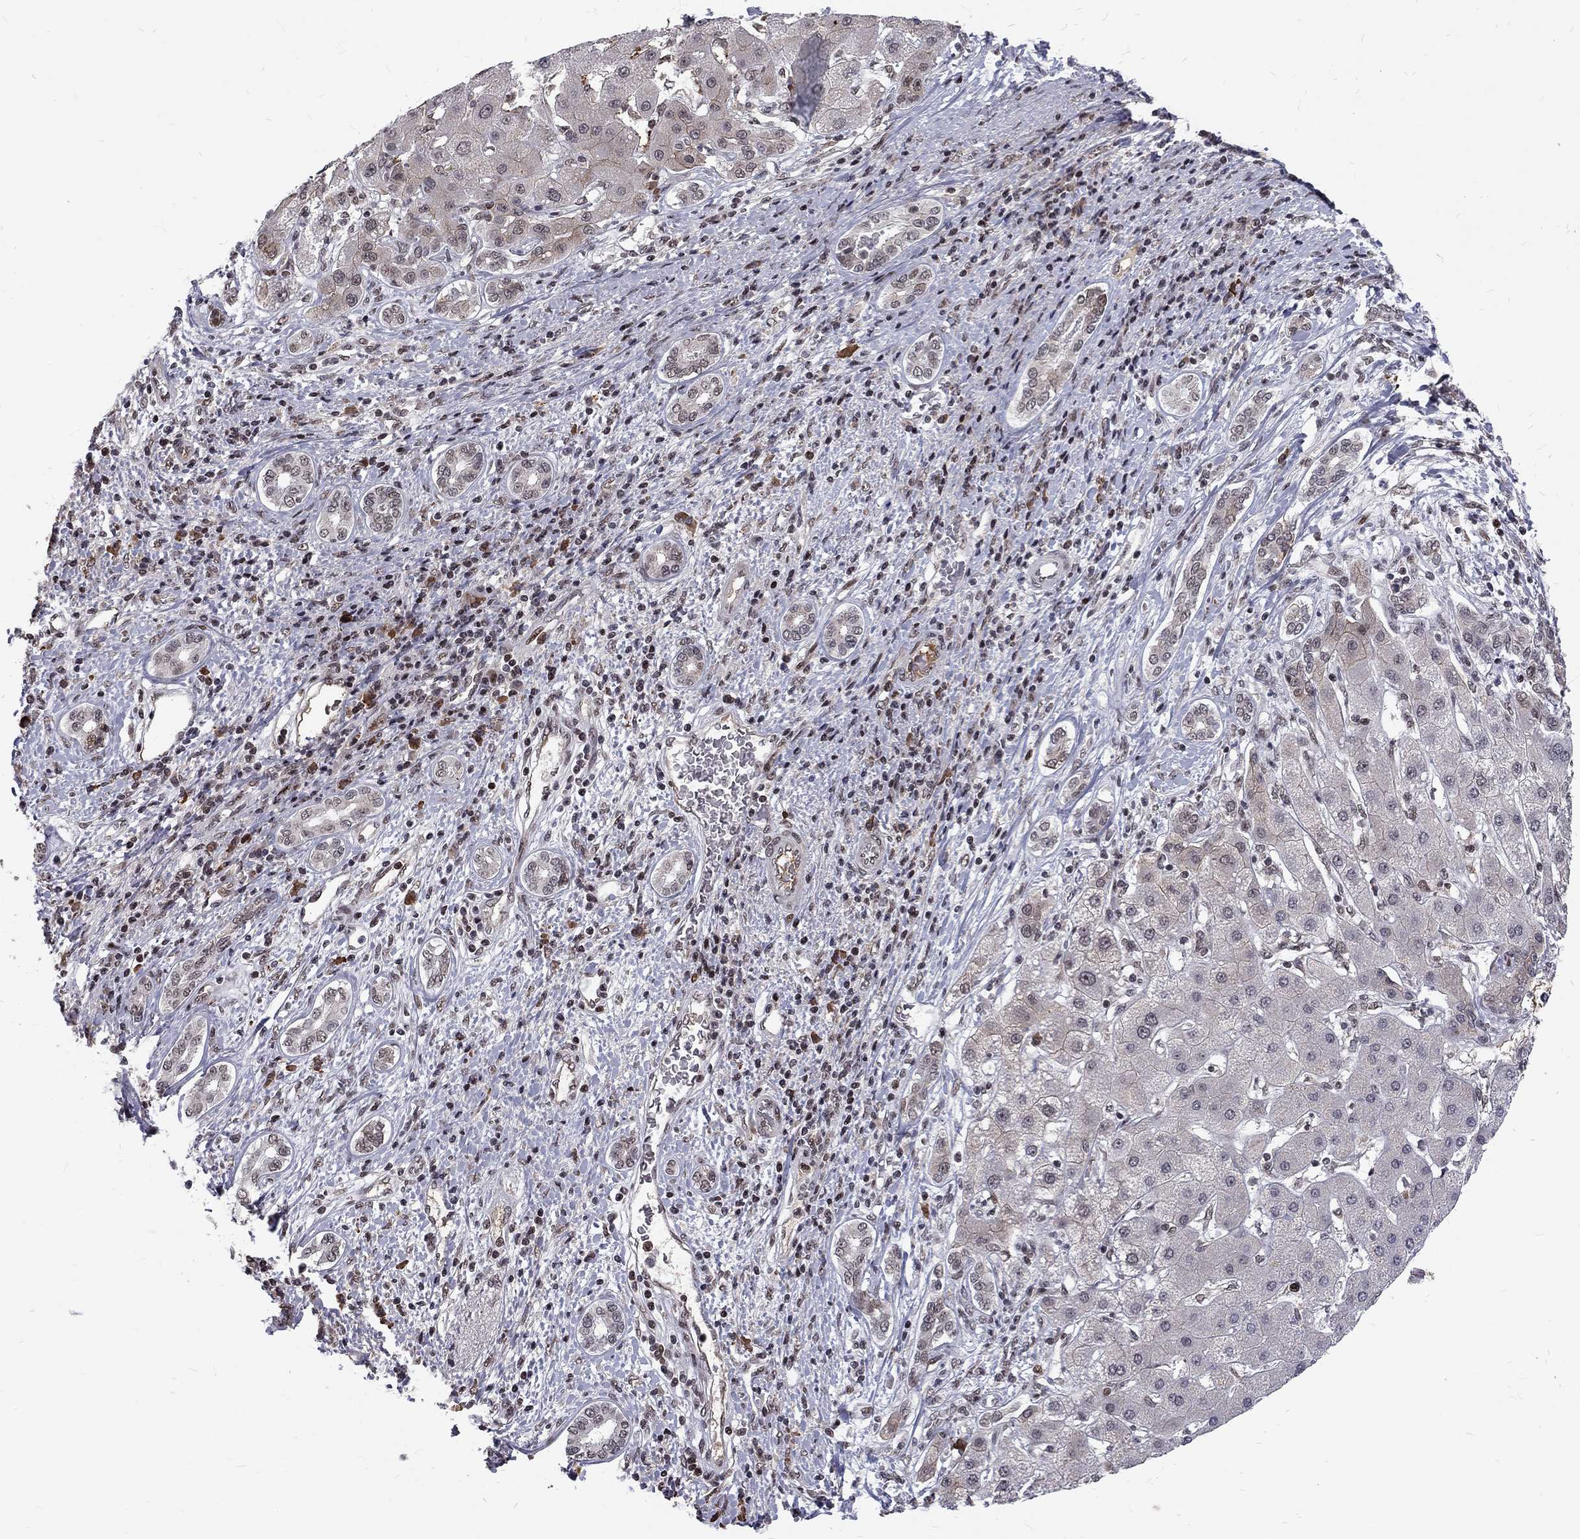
{"staining": {"intensity": "moderate", "quantity": "25%-75%", "location": "cytoplasmic/membranous,nuclear"}, "tissue": "liver cancer", "cell_type": "Tumor cells", "image_type": "cancer", "snomed": [{"axis": "morphology", "description": "Carcinoma, Hepatocellular, NOS"}, {"axis": "topography", "description": "Liver"}], "caption": "Immunohistochemistry (IHC) histopathology image of liver cancer stained for a protein (brown), which demonstrates medium levels of moderate cytoplasmic/membranous and nuclear staining in approximately 25%-75% of tumor cells.", "gene": "TCEAL1", "patient": {"sex": "male", "age": 65}}